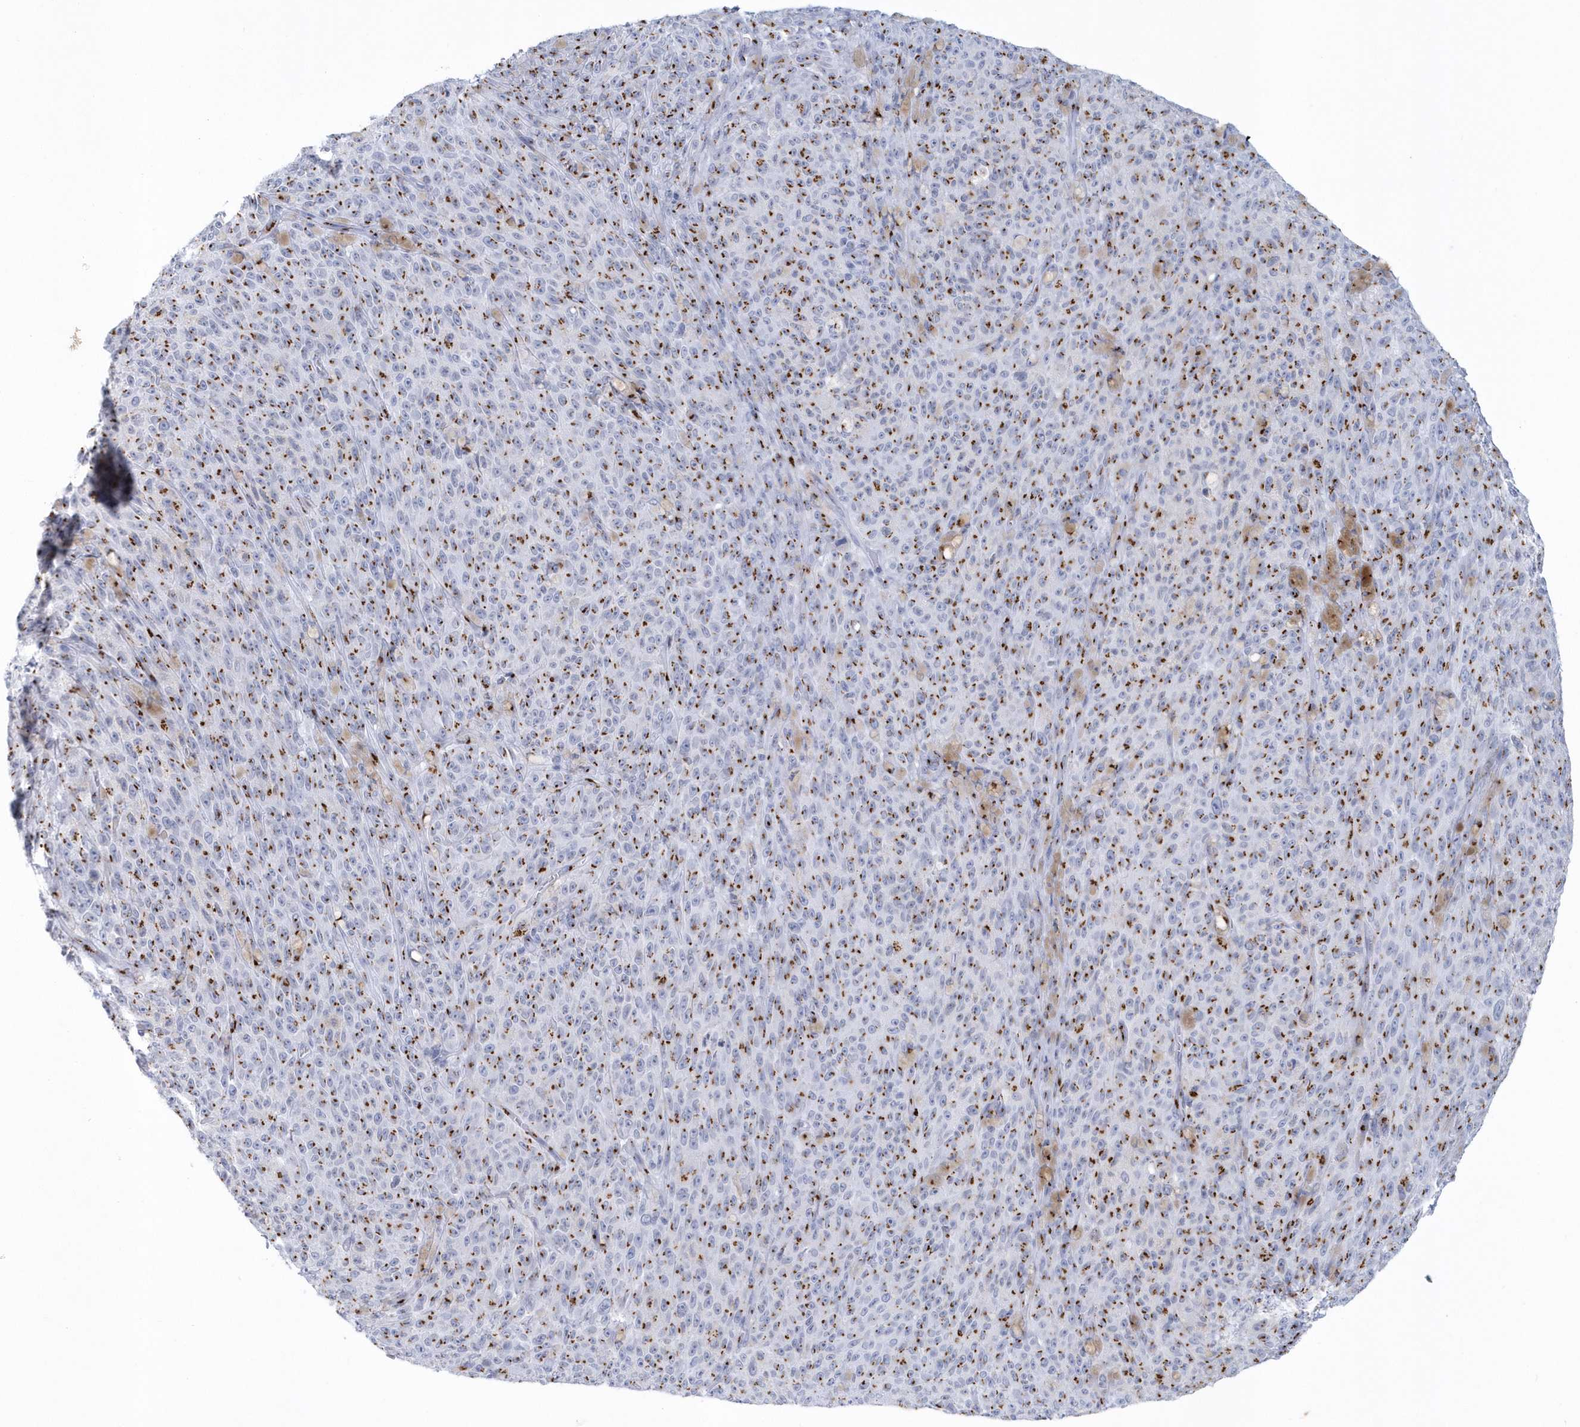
{"staining": {"intensity": "moderate", "quantity": ">75%", "location": "cytoplasmic/membranous"}, "tissue": "melanoma", "cell_type": "Tumor cells", "image_type": "cancer", "snomed": [{"axis": "morphology", "description": "Malignant melanoma, NOS"}, {"axis": "topography", "description": "Skin"}], "caption": "Moderate cytoplasmic/membranous positivity is seen in approximately >75% of tumor cells in melanoma.", "gene": "SLX9", "patient": {"sex": "female", "age": 82}}